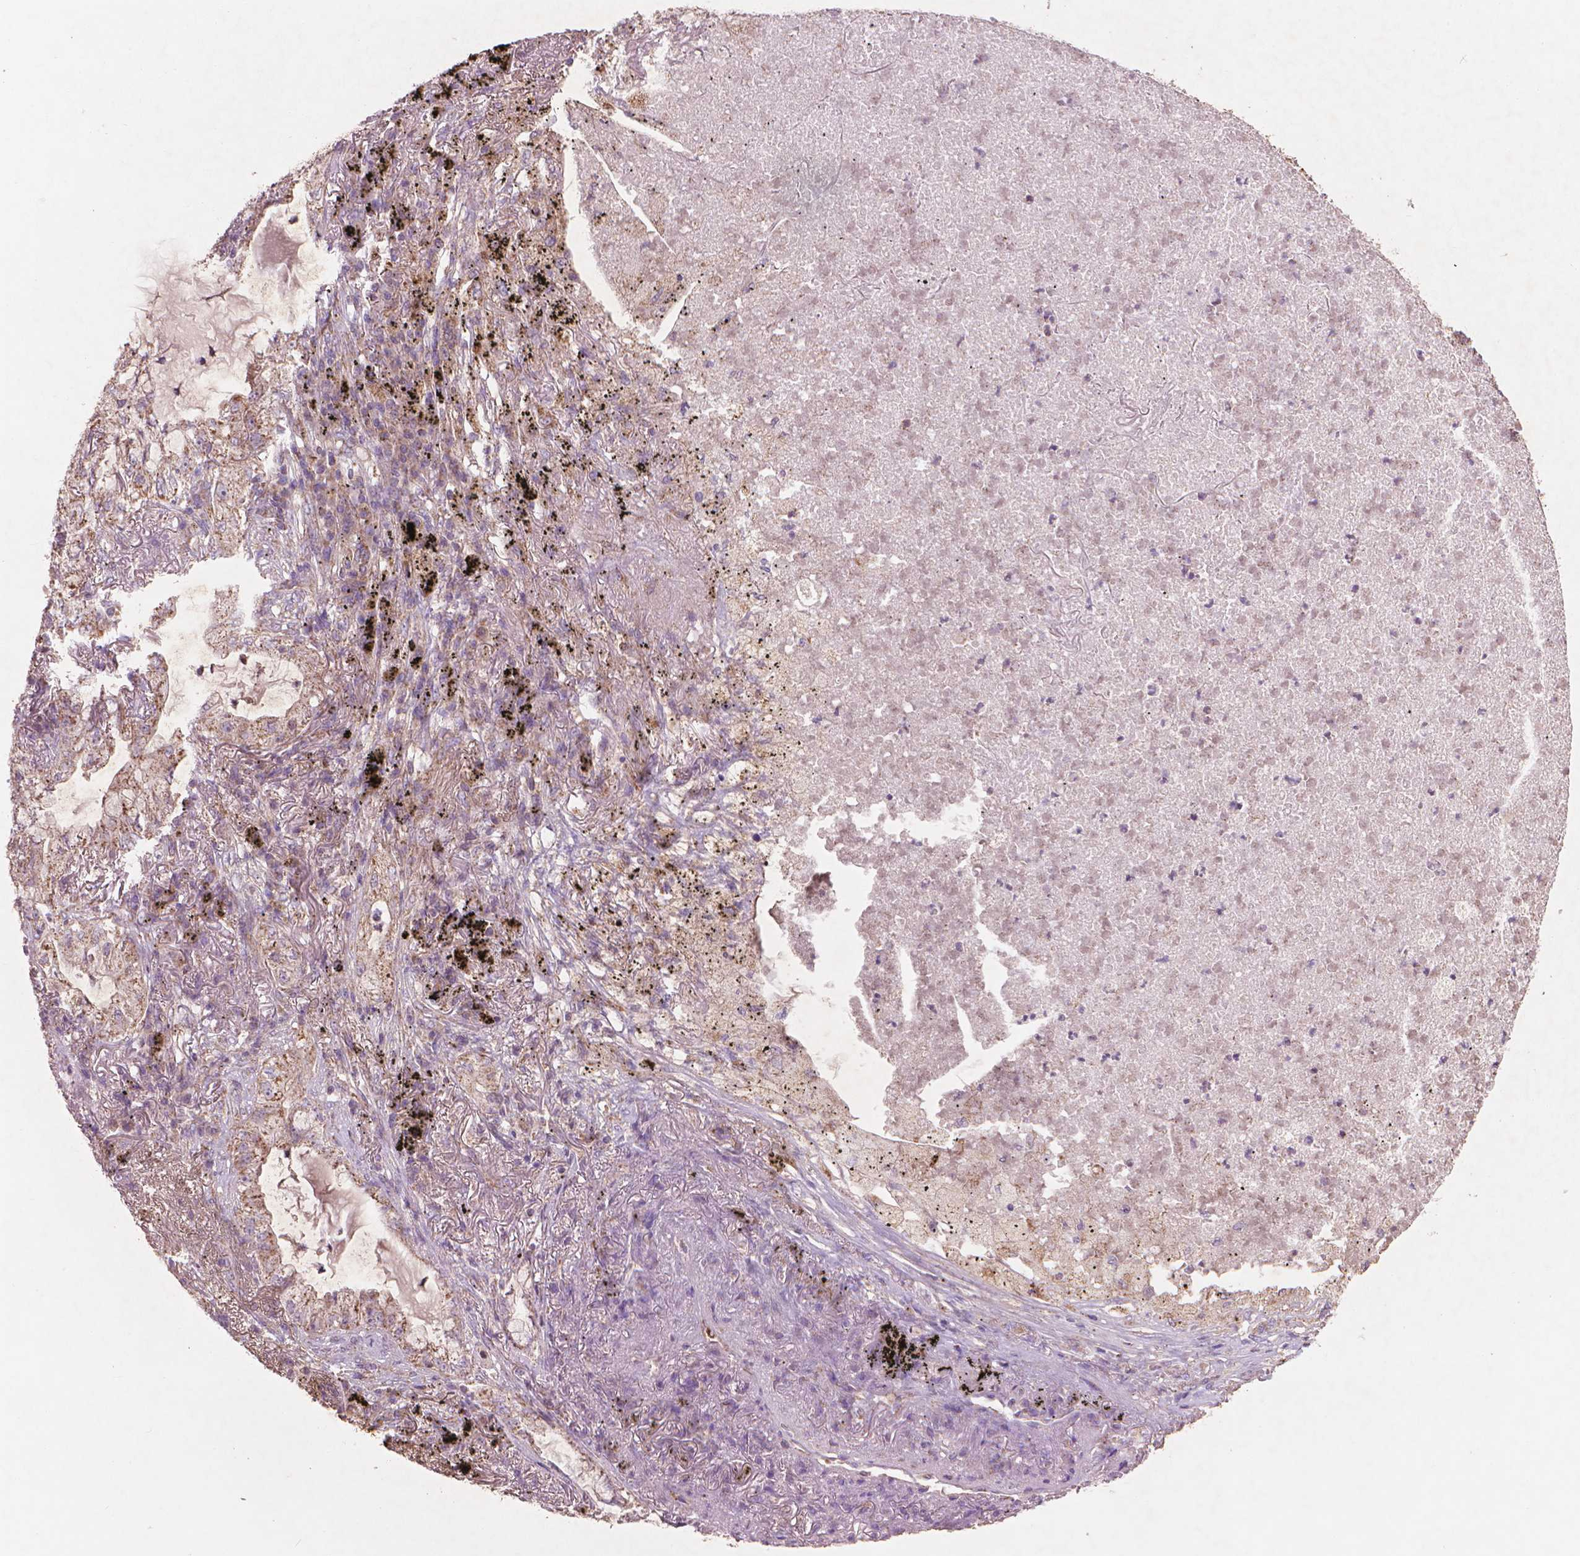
{"staining": {"intensity": "weak", "quantity": "<25%", "location": "cytoplasmic/membranous"}, "tissue": "lung cancer", "cell_type": "Tumor cells", "image_type": "cancer", "snomed": [{"axis": "morphology", "description": "Adenocarcinoma, NOS"}, {"axis": "topography", "description": "Lung"}], "caption": "Human lung cancer stained for a protein using immunohistochemistry demonstrates no expression in tumor cells.", "gene": "NLRX1", "patient": {"sex": "female", "age": 73}}